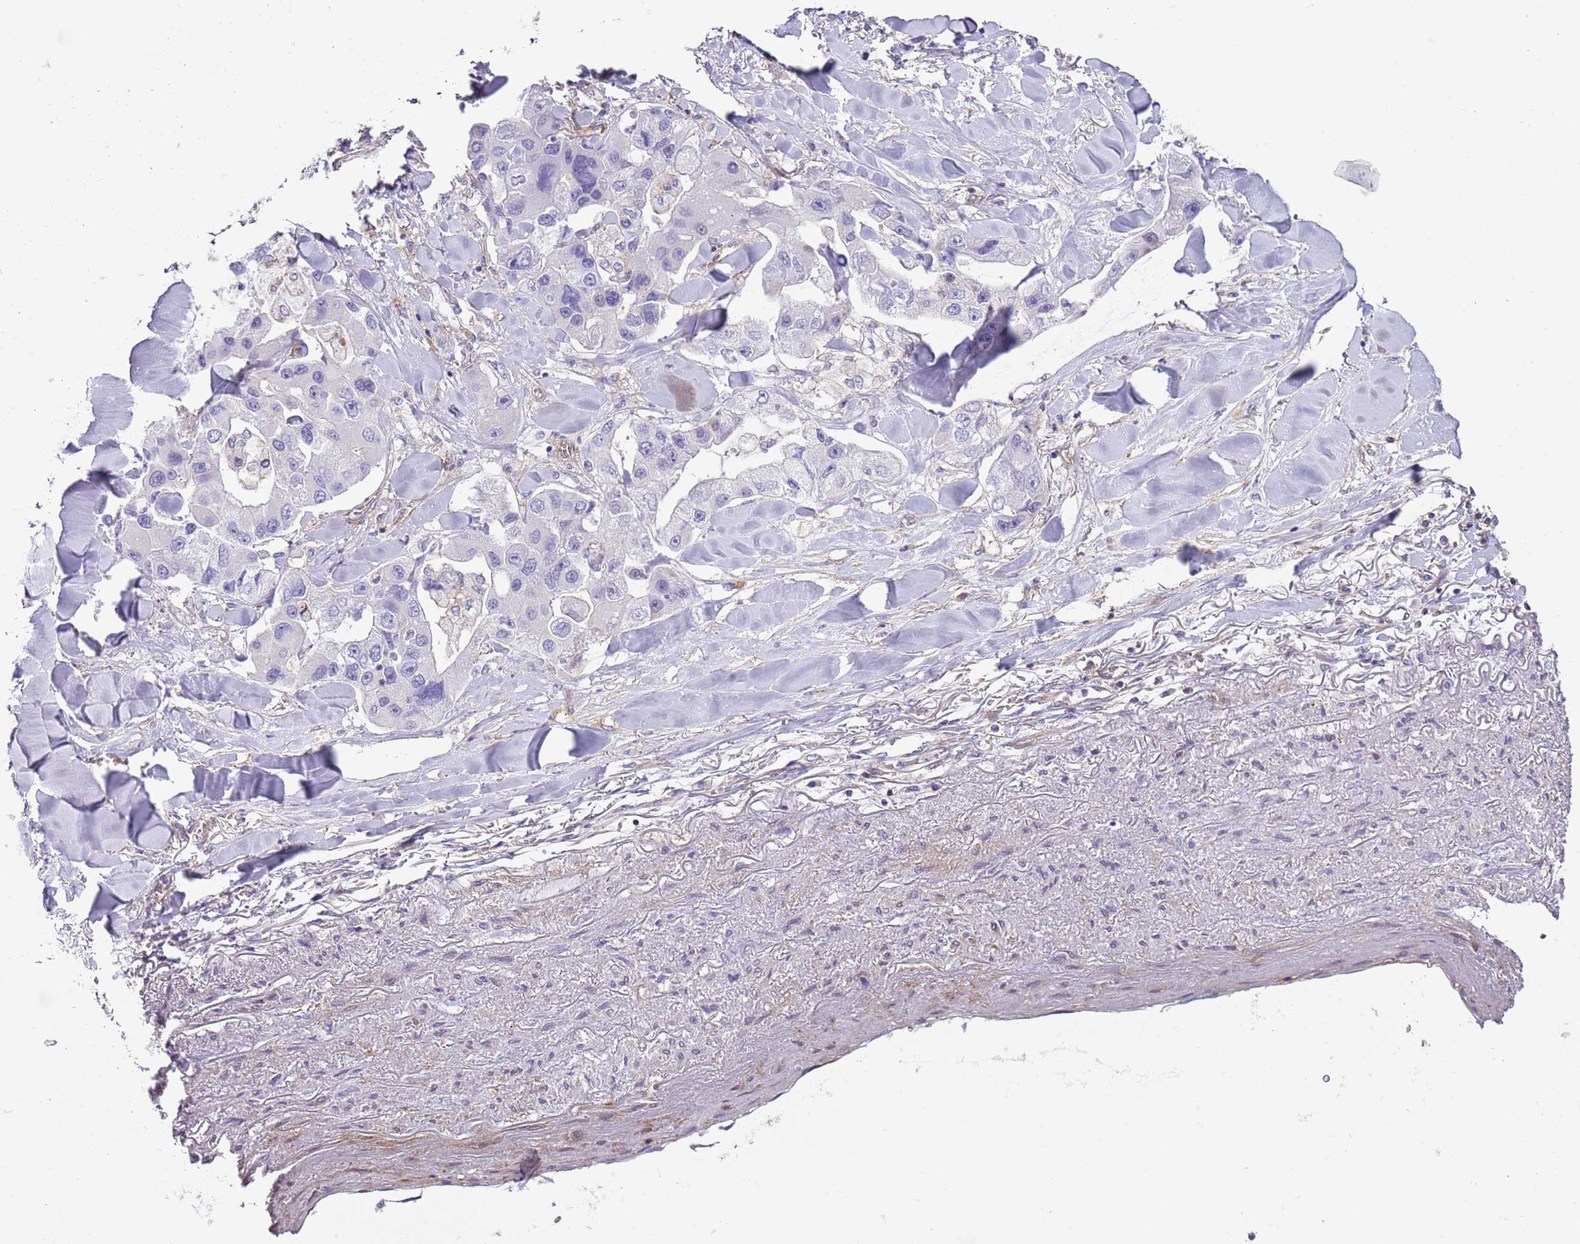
{"staining": {"intensity": "negative", "quantity": "none", "location": "none"}, "tissue": "lung cancer", "cell_type": "Tumor cells", "image_type": "cancer", "snomed": [{"axis": "morphology", "description": "Adenocarcinoma, NOS"}, {"axis": "topography", "description": "Lung"}], "caption": "Immunohistochemistry of human adenocarcinoma (lung) shows no expression in tumor cells. (DAB (3,3'-diaminobenzidine) IHC with hematoxylin counter stain).", "gene": "GNAI3", "patient": {"sex": "female", "age": 54}}